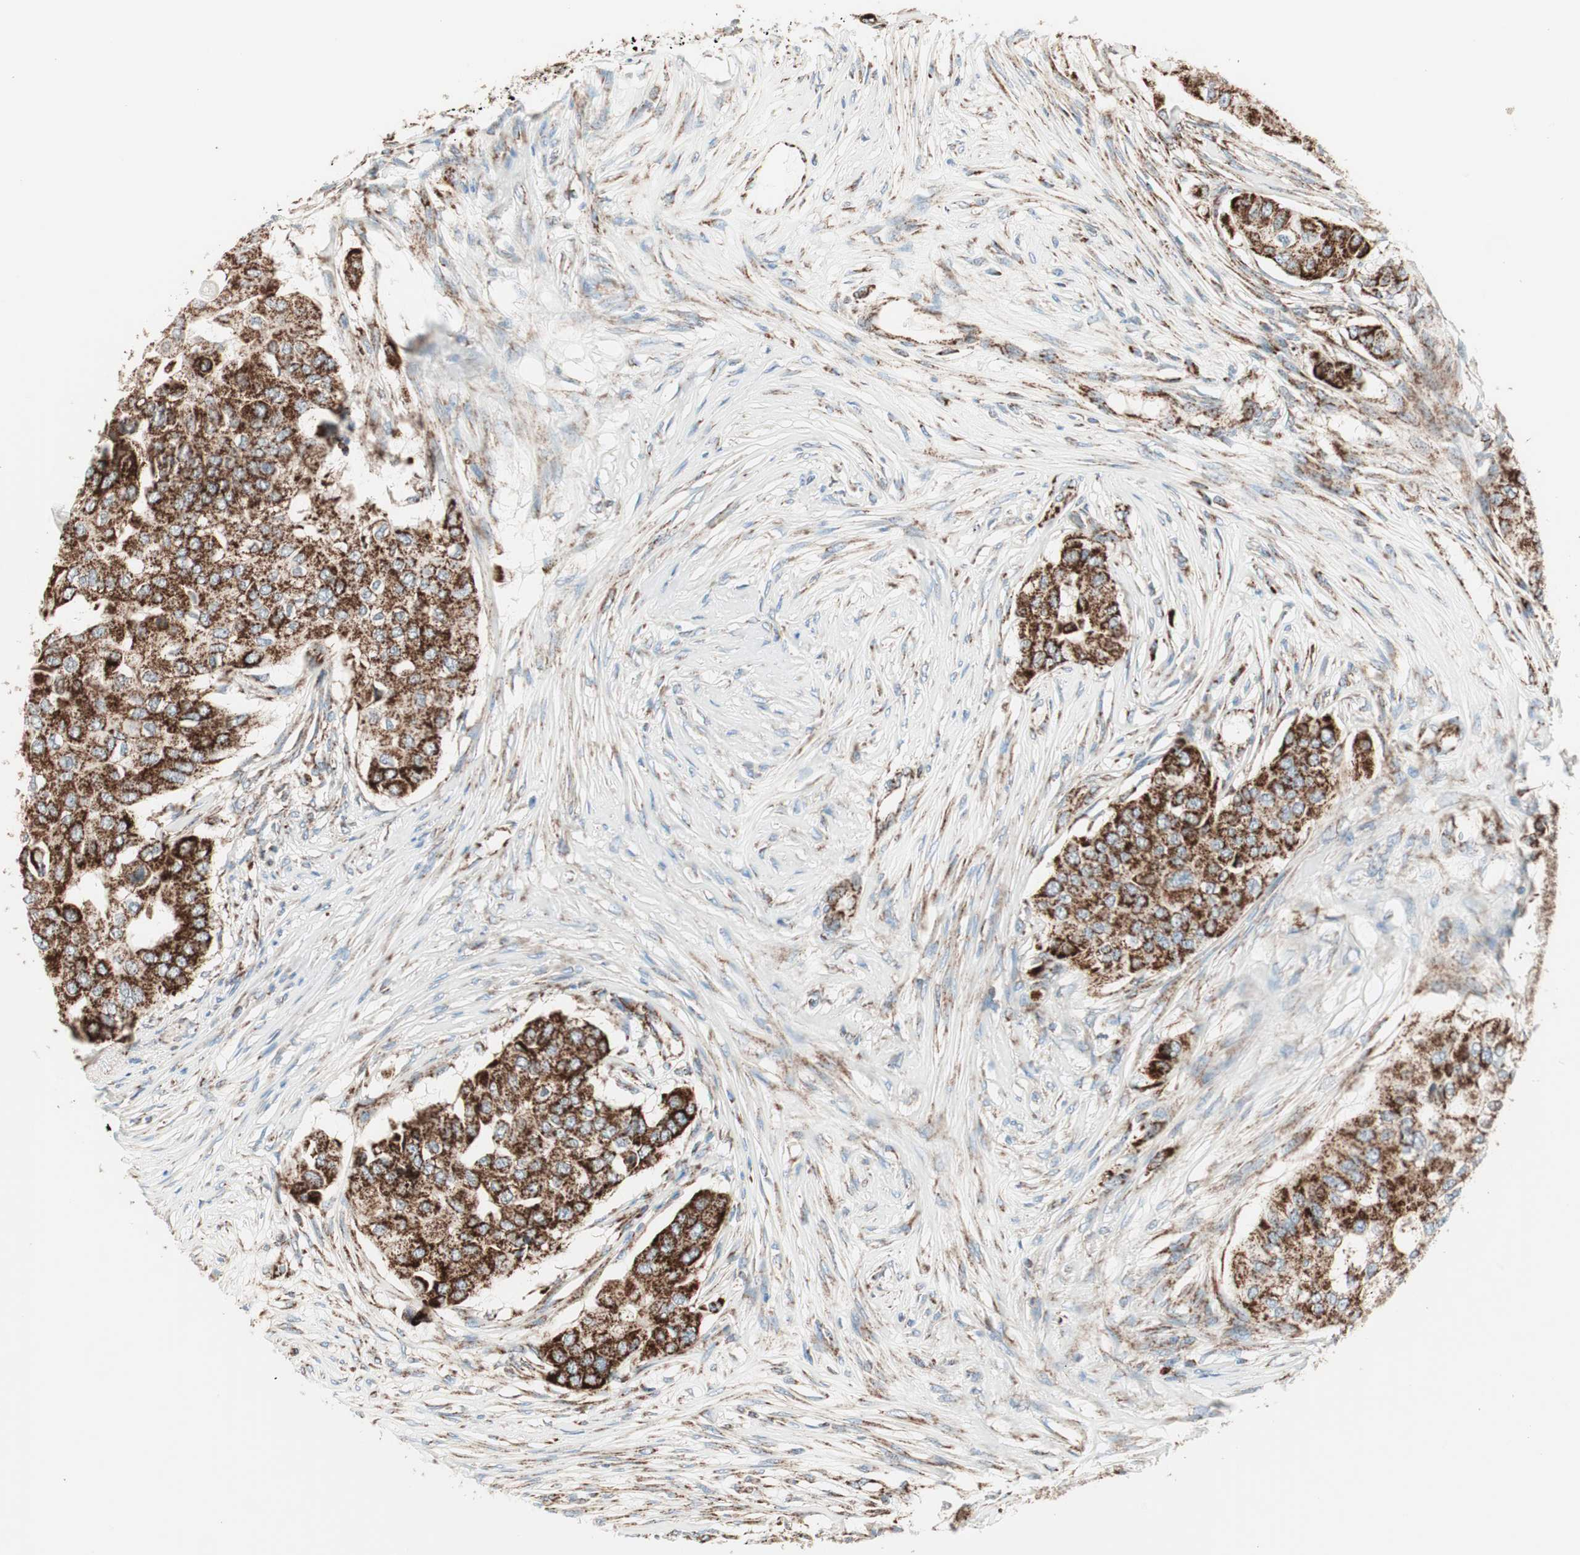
{"staining": {"intensity": "strong", "quantity": ">75%", "location": "cytoplasmic/membranous"}, "tissue": "breast cancer", "cell_type": "Tumor cells", "image_type": "cancer", "snomed": [{"axis": "morphology", "description": "Normal tissue, NOS"}, {"axis": "morphology", "description": "Duct carcinoma"}, {"axis": "topography", "description": "Breast"}], "caption": "Strong cytoplasmic/membranous protein positivity is identified in approximately >75% of tumor cells in breast cancer (invasive ductal carcinoma). The protein is shown in brown color, while the nuclei are stained blue.", "gene": "TOMM20", "patient": {"sex": "female", "age": 49}}